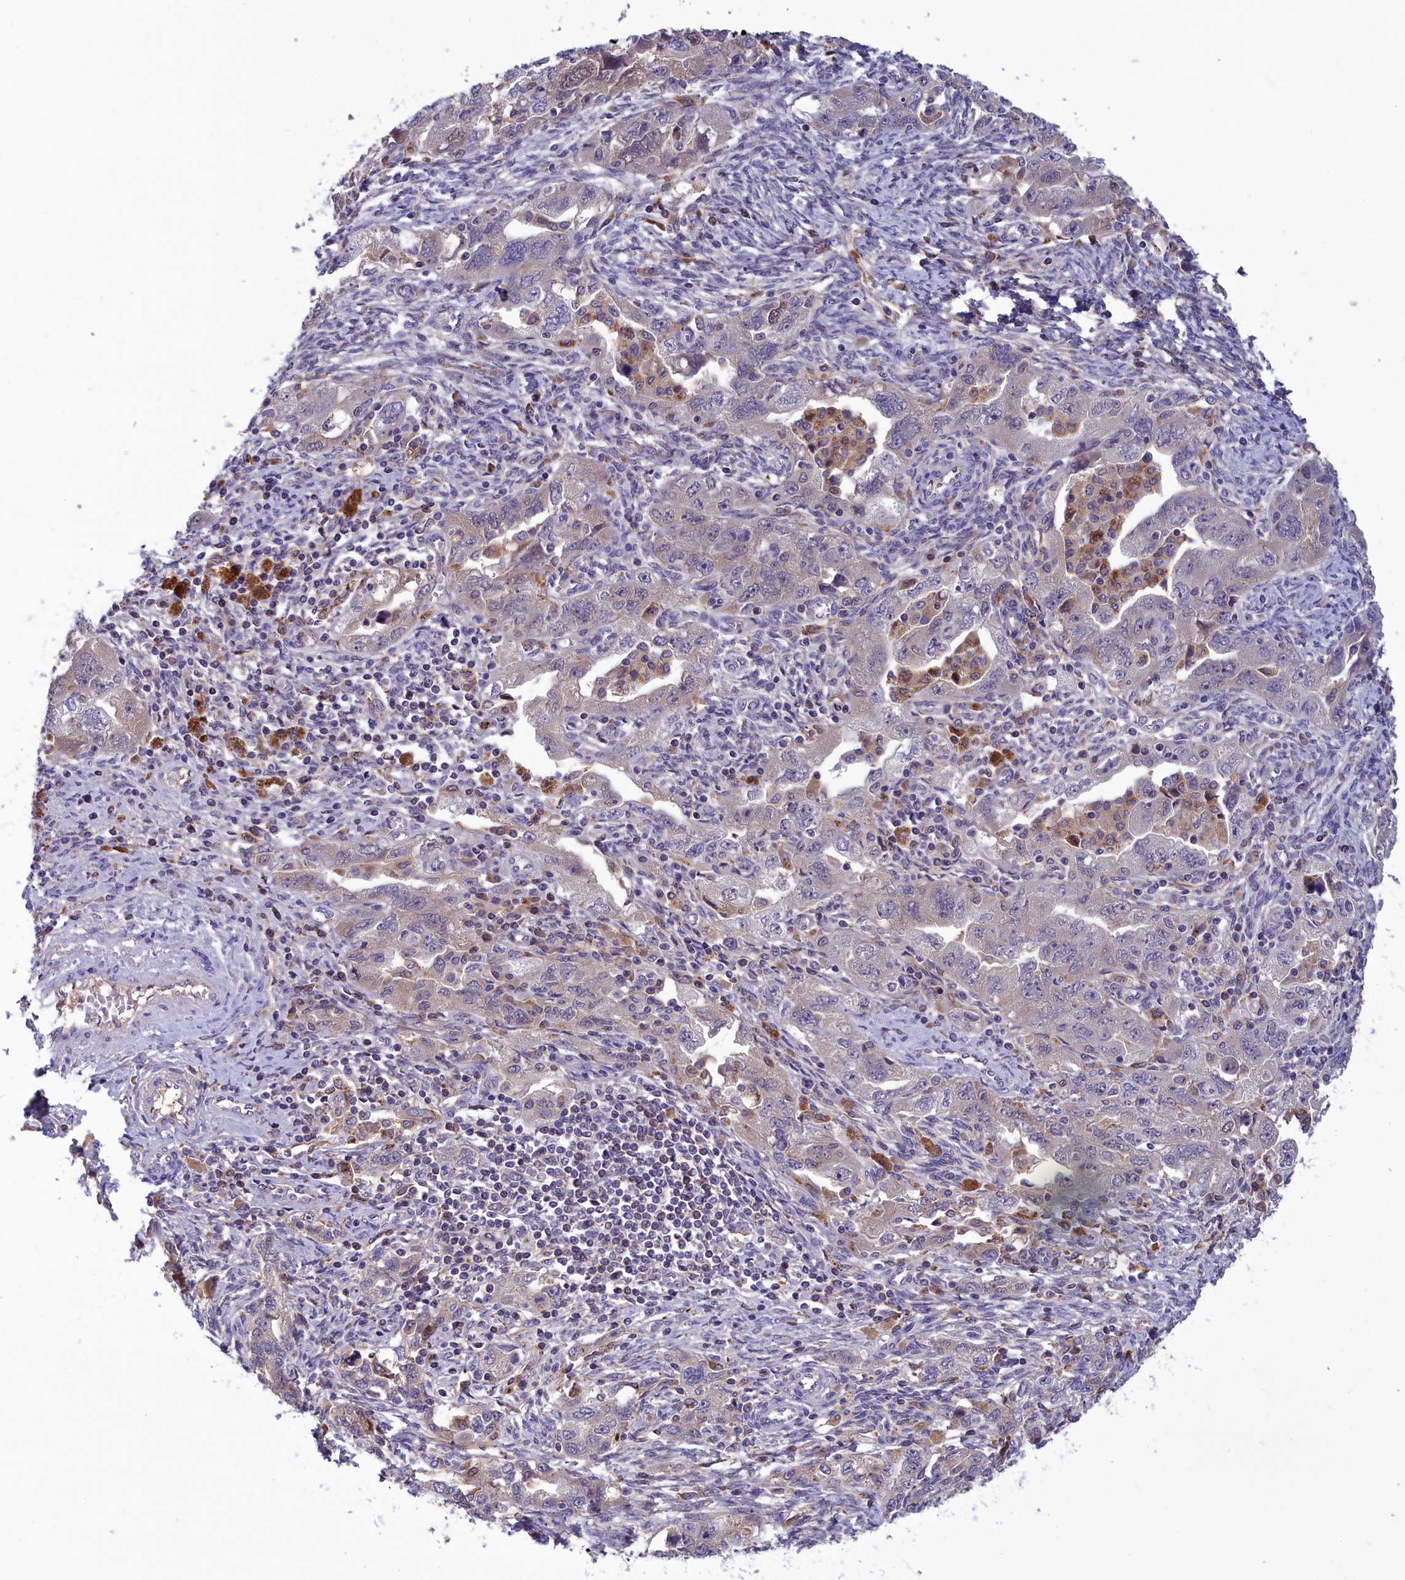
{"staining": {"intensity": "weak", "quantity": "<25%", "location": "nuclear"}, "tissue": "ovarian cancer", "cell_type": "Tumor cells", "image_type": "cancer", "snomed": [{"axis": "morphology", "description": "Carcinoma, NOS"}, {"axis": "morphology", "description": "Cystadenocarcinoma, serous, NOS"}, {"axis": "topography", "description": "Ovary"}], "caption": "Ovarian serous cystadenocarcinoma stained for a protein using immunohistochemistry (IHC) reveals no staining tumor cells.", "gene": "STYX", "patient": {"sex": "female", "age": 69}}